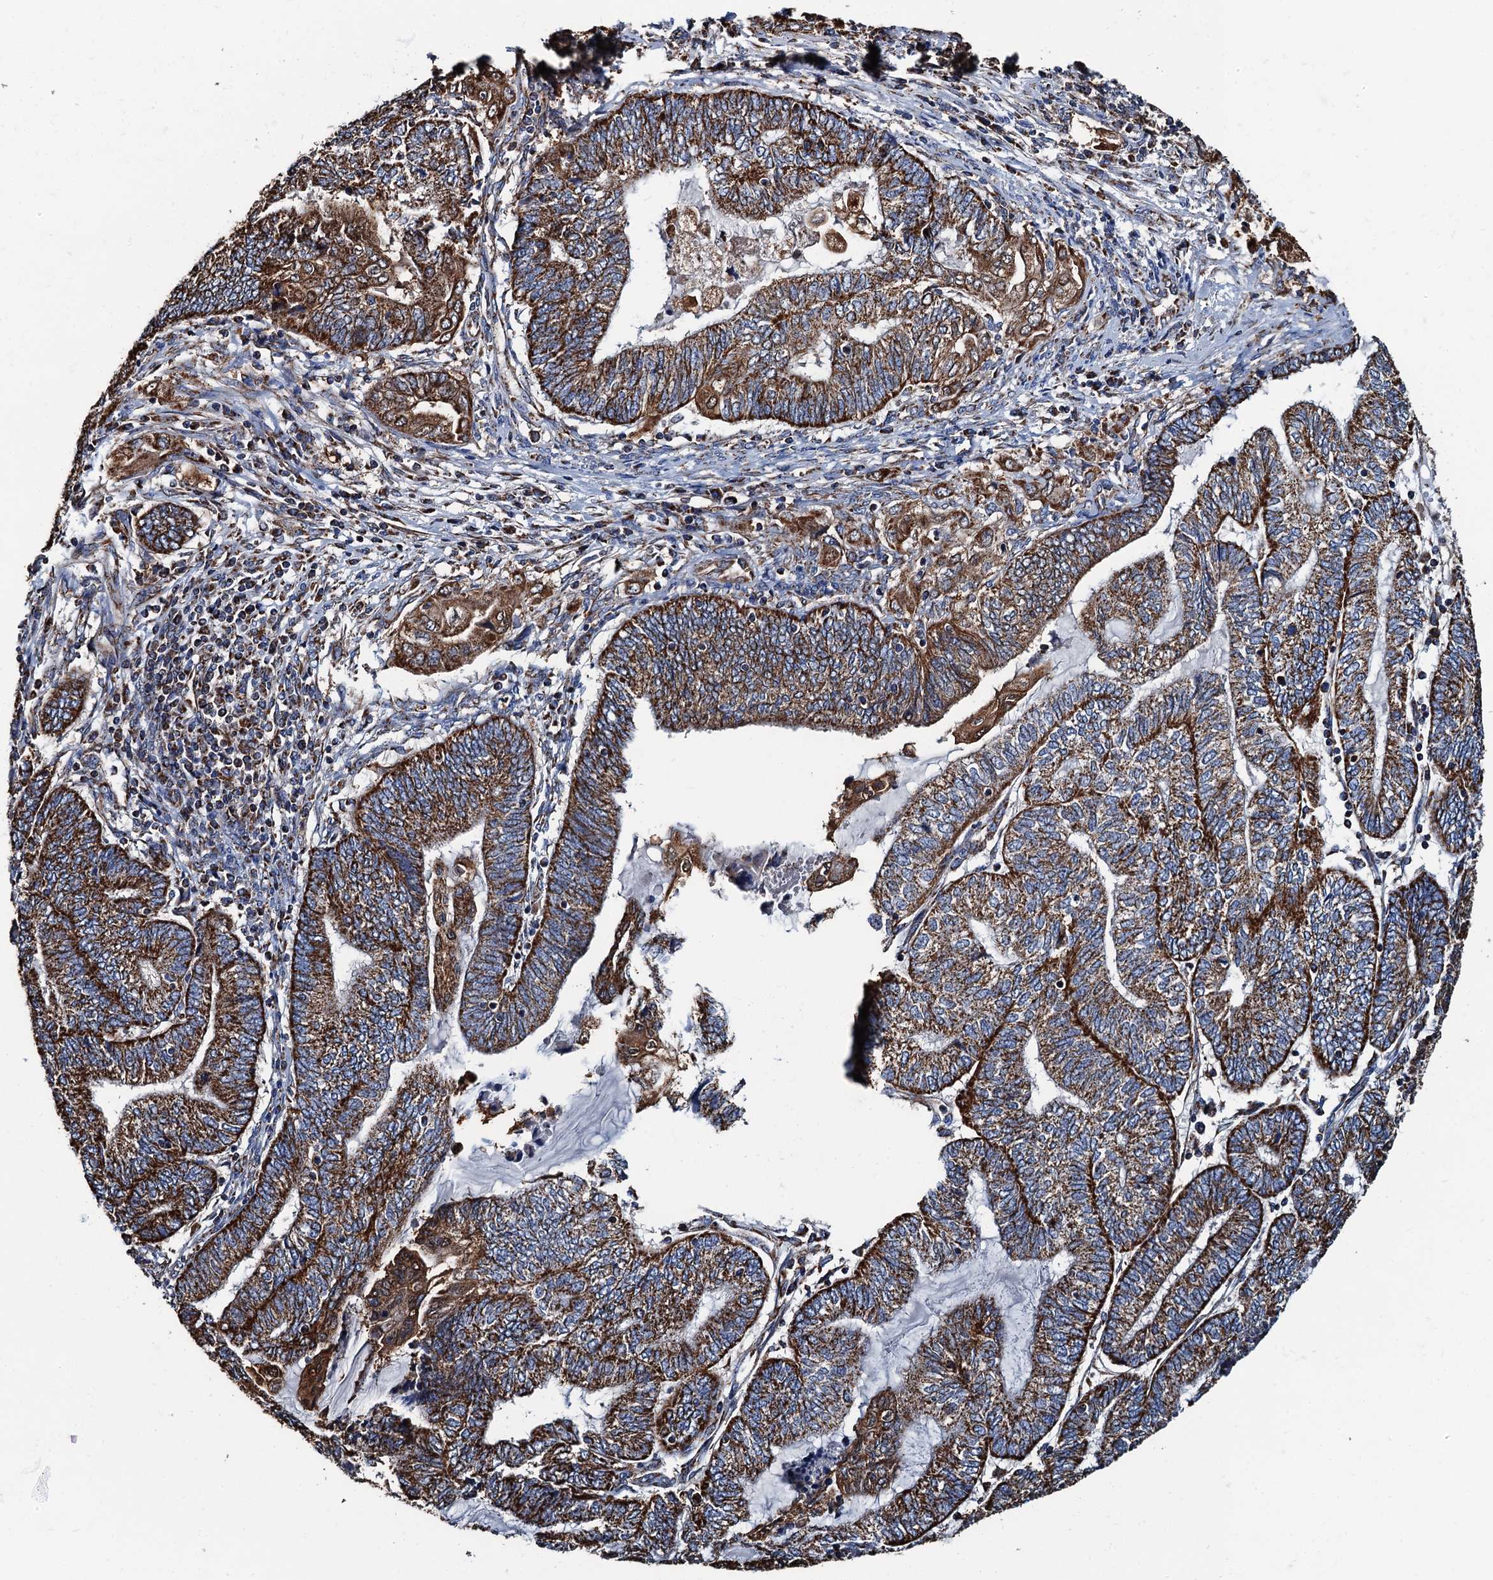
{"staining": {"intensity": "strong", "quantity": ">75%", "location": "cytoplasmic/membranous"}, "tissue": "endometrial cancer", "cell_type": "Tumor cells", "image_type": "cancer", "snomed": [{"axis": "morphology", "description": "Adenocarcinoma, NOS"}, {"axis": "topography", "description": "Uterus"}, {"axis": "topography", "description": "Endometrium"}], "caption": "An immunohistochemistry (IHC) micrograph of neoplastic tissue is shown. Protein staining in brown highlights strong cytoplasmic/membranous positivity in endometrial adenocarcinoma within tumor cells.", "gene": "AAGAB", "patient": {"sex": "female", "age": 70}}